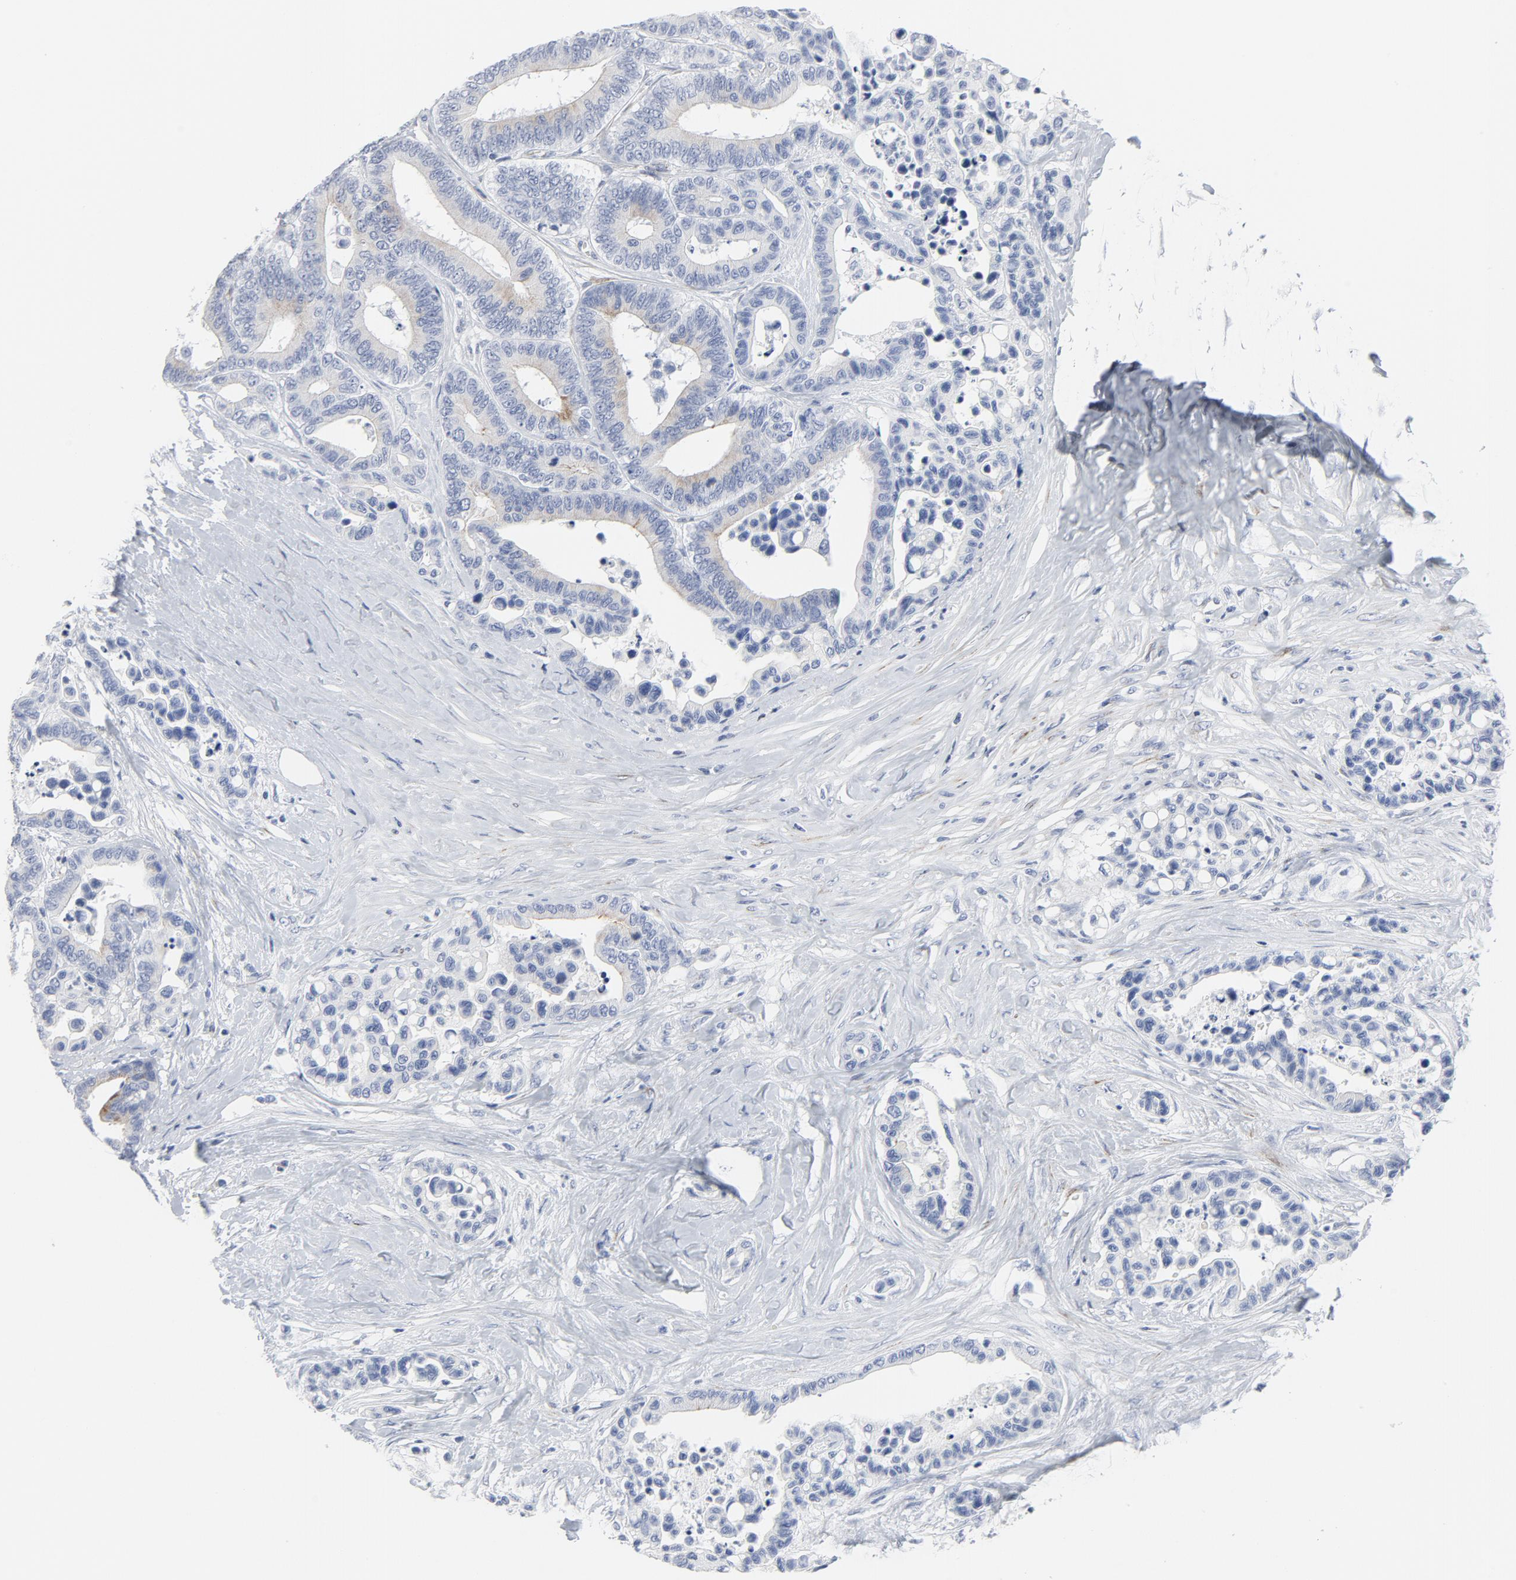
{"staining": {"intensity": "weak", "quantity": "<25%", "location": "cytoplasmic/membranous"}, "tissue": "colorectal cancer", "cell_type": "Tumor cells", "image_type": "cancer", "snomed": [{"axis": "morphology", "description": "Adenocarcinoma, NOS"}, {"axis": "topography", "description": "Colon"}], "caption": "Immunohistochemical staining of human colorectal adenocarcinoma reveals no significant staining in tumor cells. Brightfield microscopy of immunohistochemistry stained with DAB (brown) and hematoxylin (blue), captured at high magnification.", "gene": "TUBB1", "patient": {"sex": "male", "age": 82}}